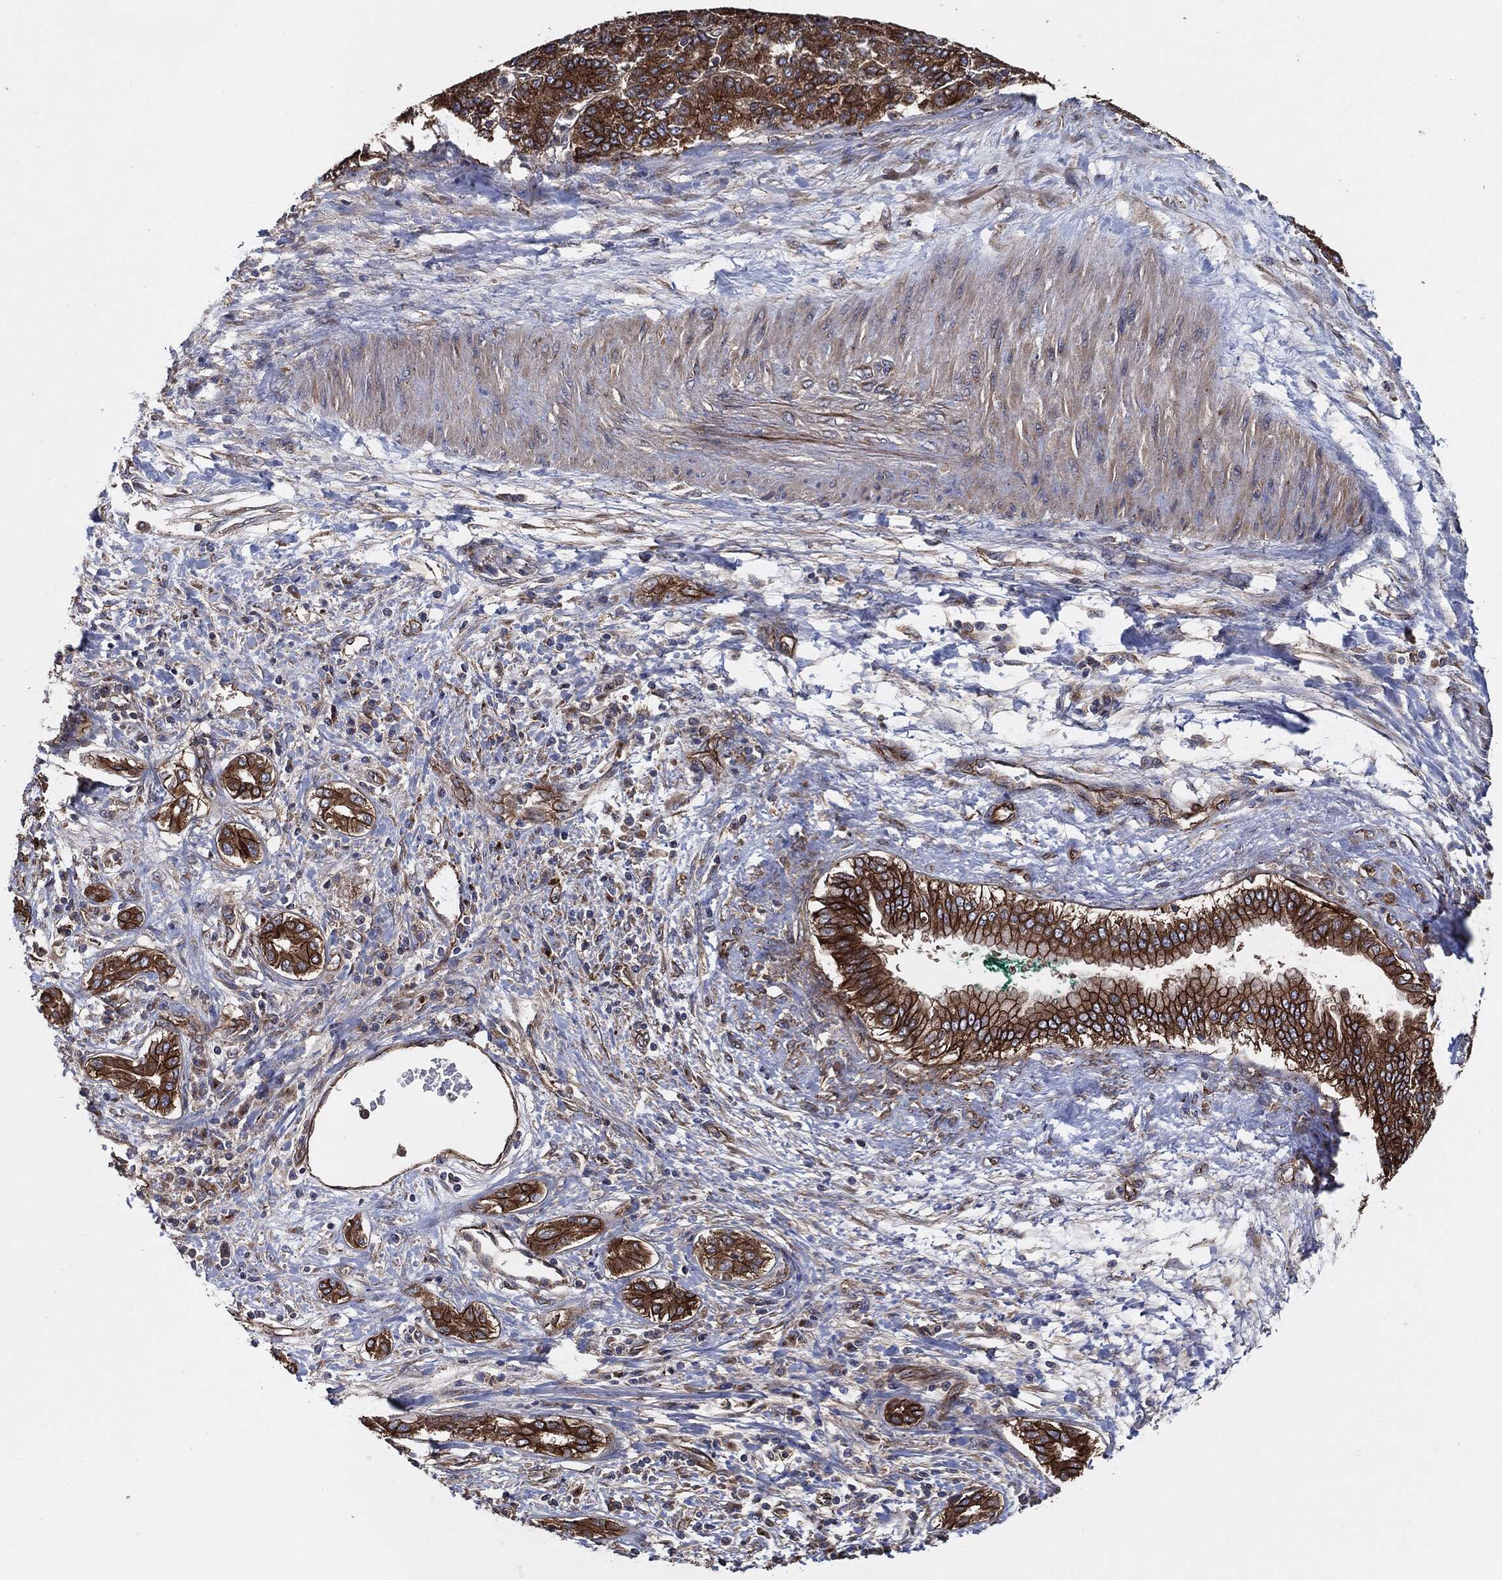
{"staining": {"intensity": "strong", "quantity": "25%-75%", "location": "cytoplasmic/membranous"}, "tissue": "liver cancer", "cell_type": "Tumor cells", "image_type": "cancer", "snomed": [{"axis": "morphology", "description": "Carcinoma, Hepatocellular, NOS"}, {"axis": "topography", "description": "Liver"}], "caption": "DAB (3,3'-diaminobenzidine) immunohistochemical staining of liver cancer exhibits strong cytoplasmic/membranous protein staining in about 25%-75% of tumor cells.", "gene": "CTNNA1", "patient": {"sex": "male", "age": 65}}